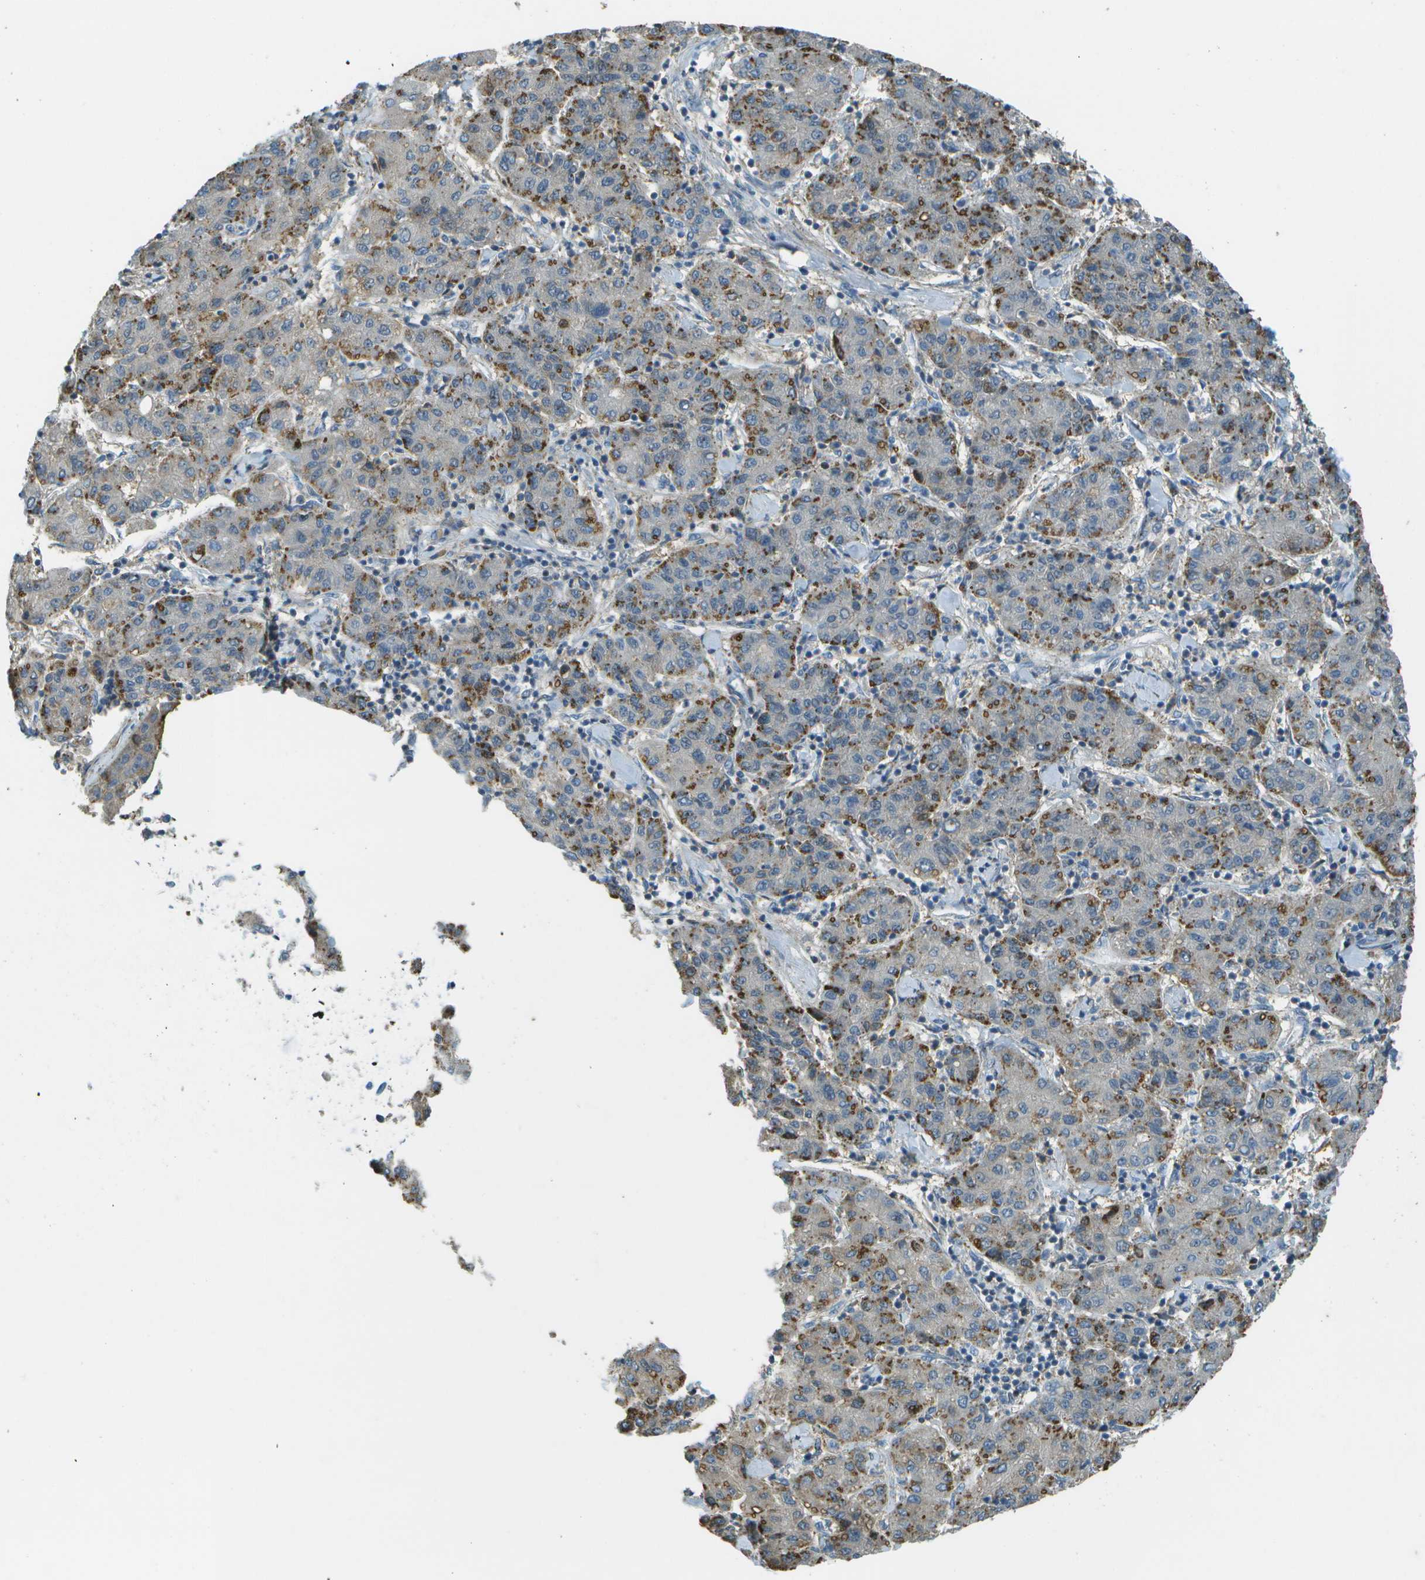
{"staining": {"intensity": "moderate", "quantity": "25%-75%", "location": "cytoplasmic/membranous"}, "tissue": "liver cancer", "cell_type": "Tumor cells", "image_type": "cancer", "snomed": [{"axis": "morphology", "description": "Carcinoma, Hepatocellular, NOS"}, {"axis": "topography", "description": "Liver"}], "caption": "Liver cancer stained for a protein (brown) displays moderate cytoplasmic/membranous positive staining in about 25%-75% of tumor cells.", "gene": "LRRC66", "patient": {"sex": "male", "age": 65}}